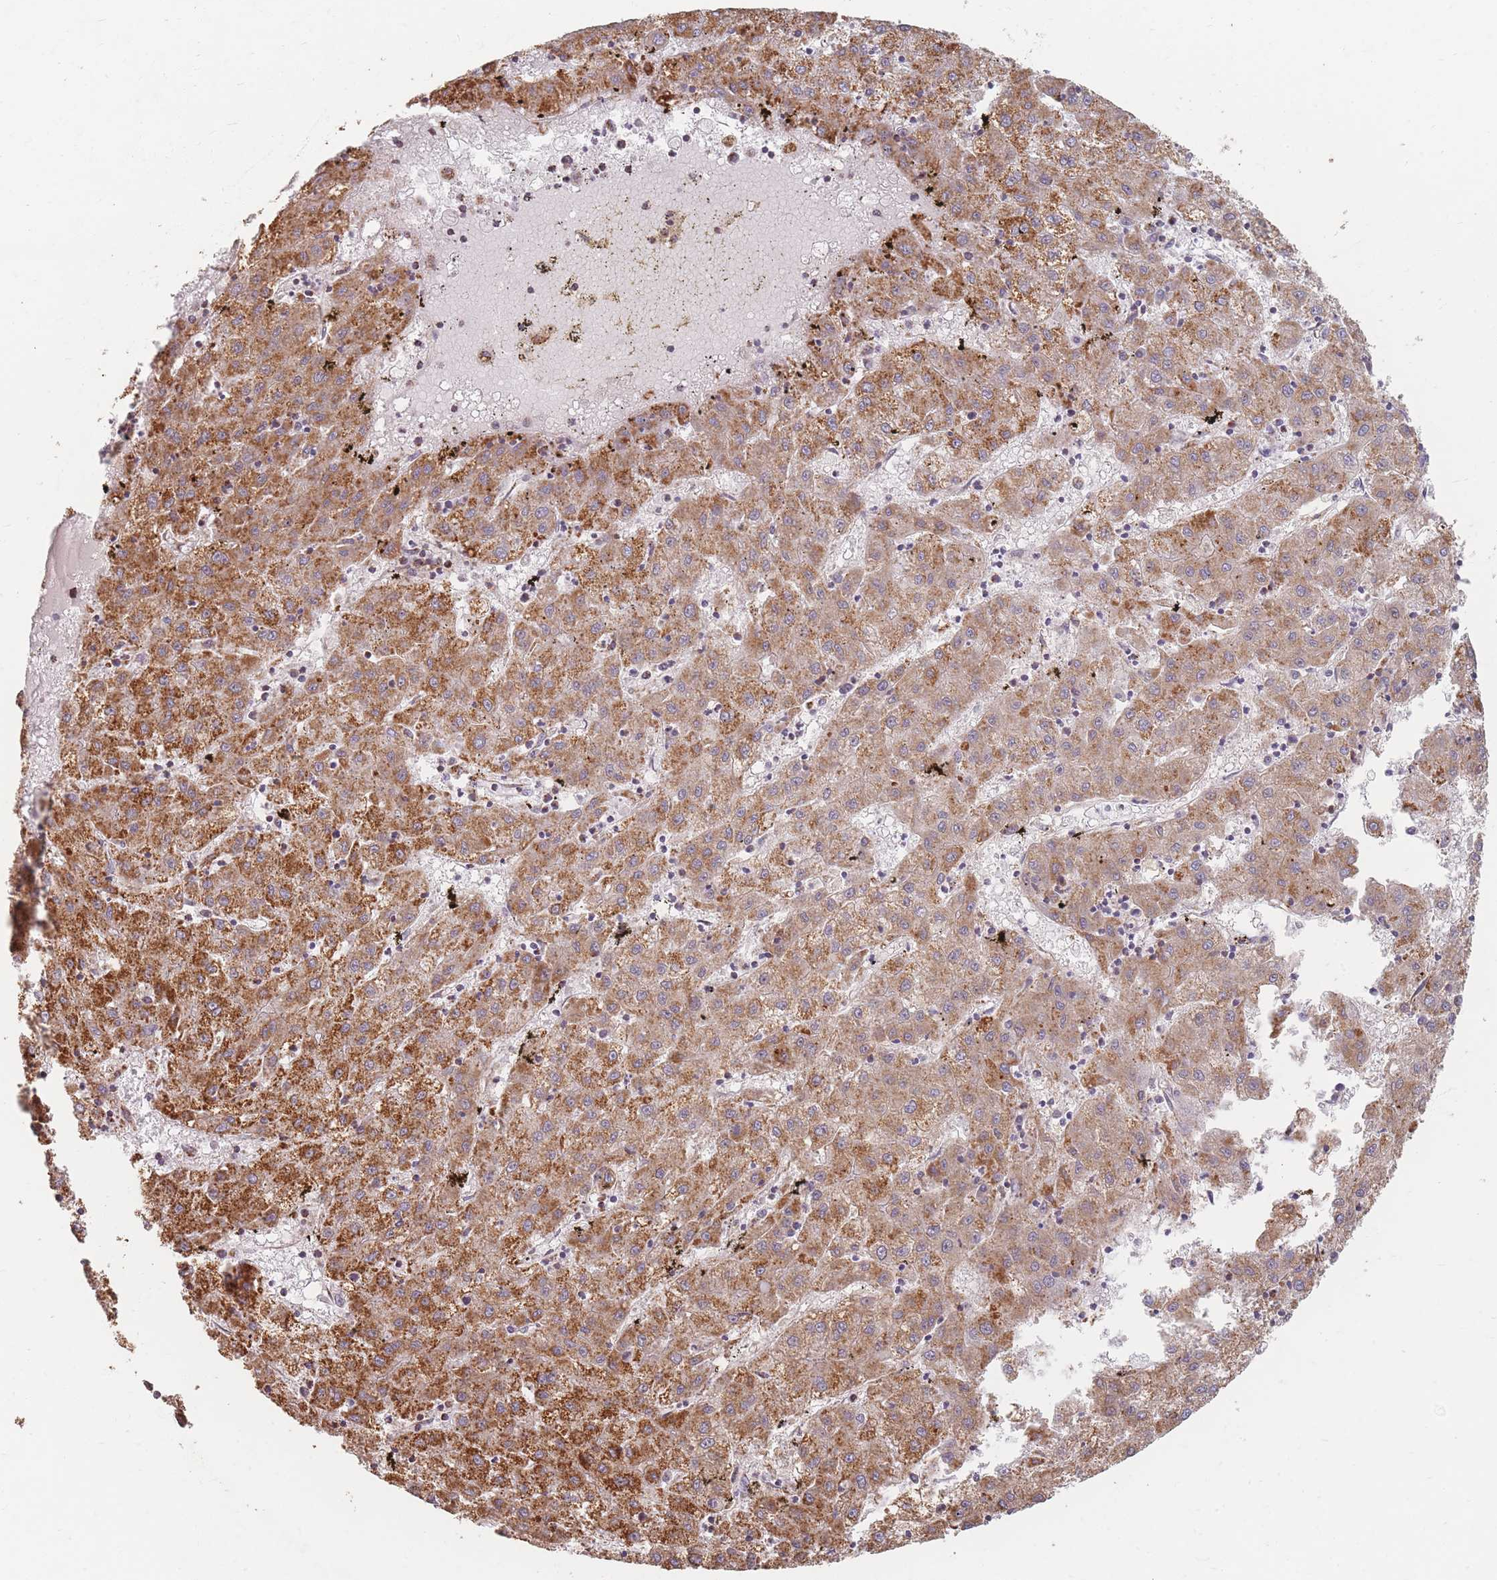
{"staining": {"intensity": "moderate", "quantity": ">75%", "location": "cytoplasmic/membranous"}, "tissue": "liver cancer", "cell_type": "Tumor cells", "image_type": "cancer", "snomed": [{"axis": "morphology", "description": "Carcinoma, Hepatocellular, NOS"}, {"axis": "topography", "description": "Liver"}], "caption": "The histopathology image demonstrates staining of liver cancer (hepatocellular carcinoma), revealing moderate cytoplasmic/membranous protein staining (brown color) within tumor cells.", "gene": "ESRP2", "patient": {"sex": "male", "age": 72}}